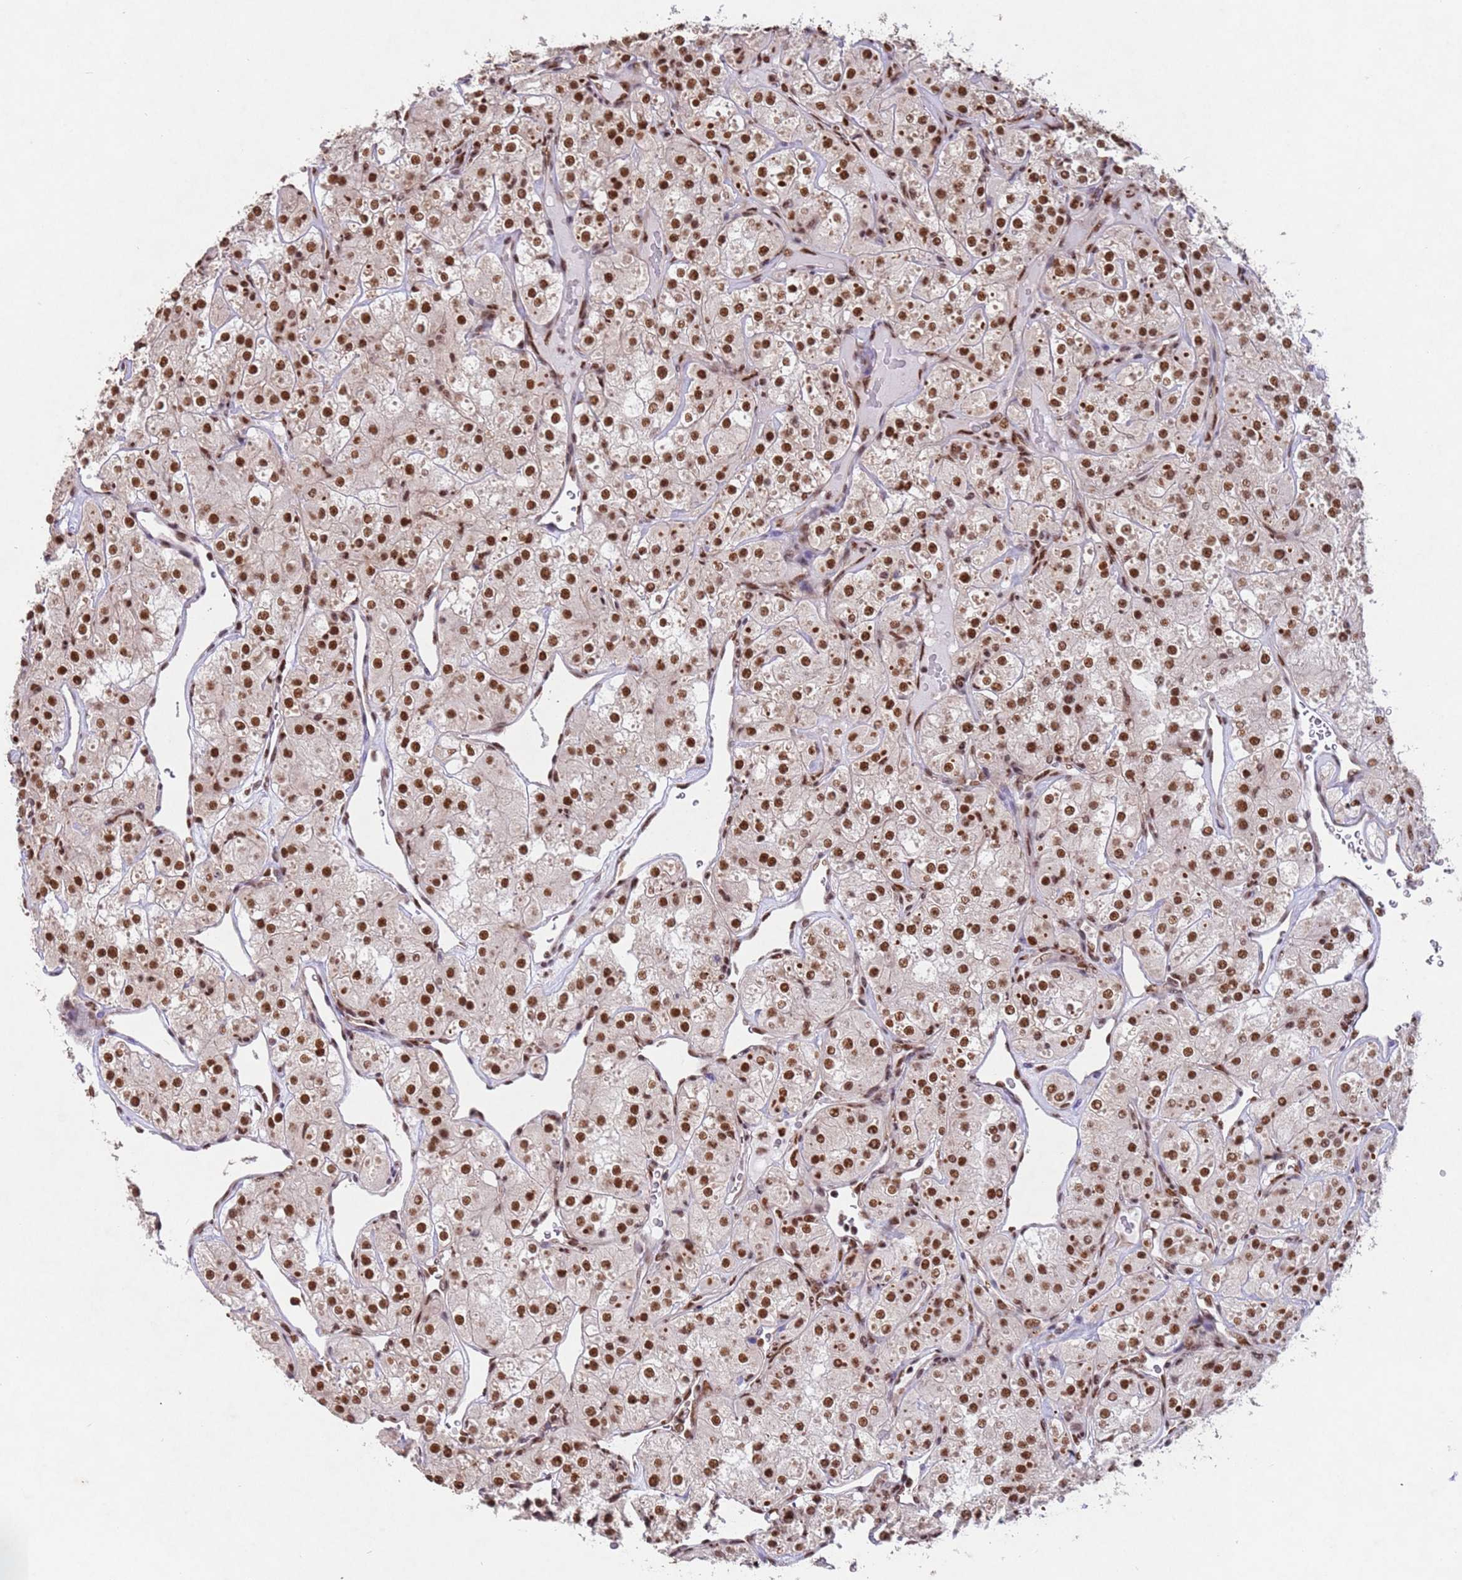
{"staining": {"intensity": "moderate", "quantity": ">75%", "location": "nuclear"}, "tissue": "renal cancer", "cell_type": "Tumor cells", "image_type": "cancer", "snomed": [{"axis": "morphology", "description": "Adenocarcinoma, NOS"}, {"axis": "topography", "description": "Kidney"}], "caption": "About >75% of tumor cells in human renal adenocarcinoma display moderate nuclear protein staining as visualized by brown immunohistochemical staining.", "gene": "ESF1", "patient": {"sex": "male", "age": 77}}